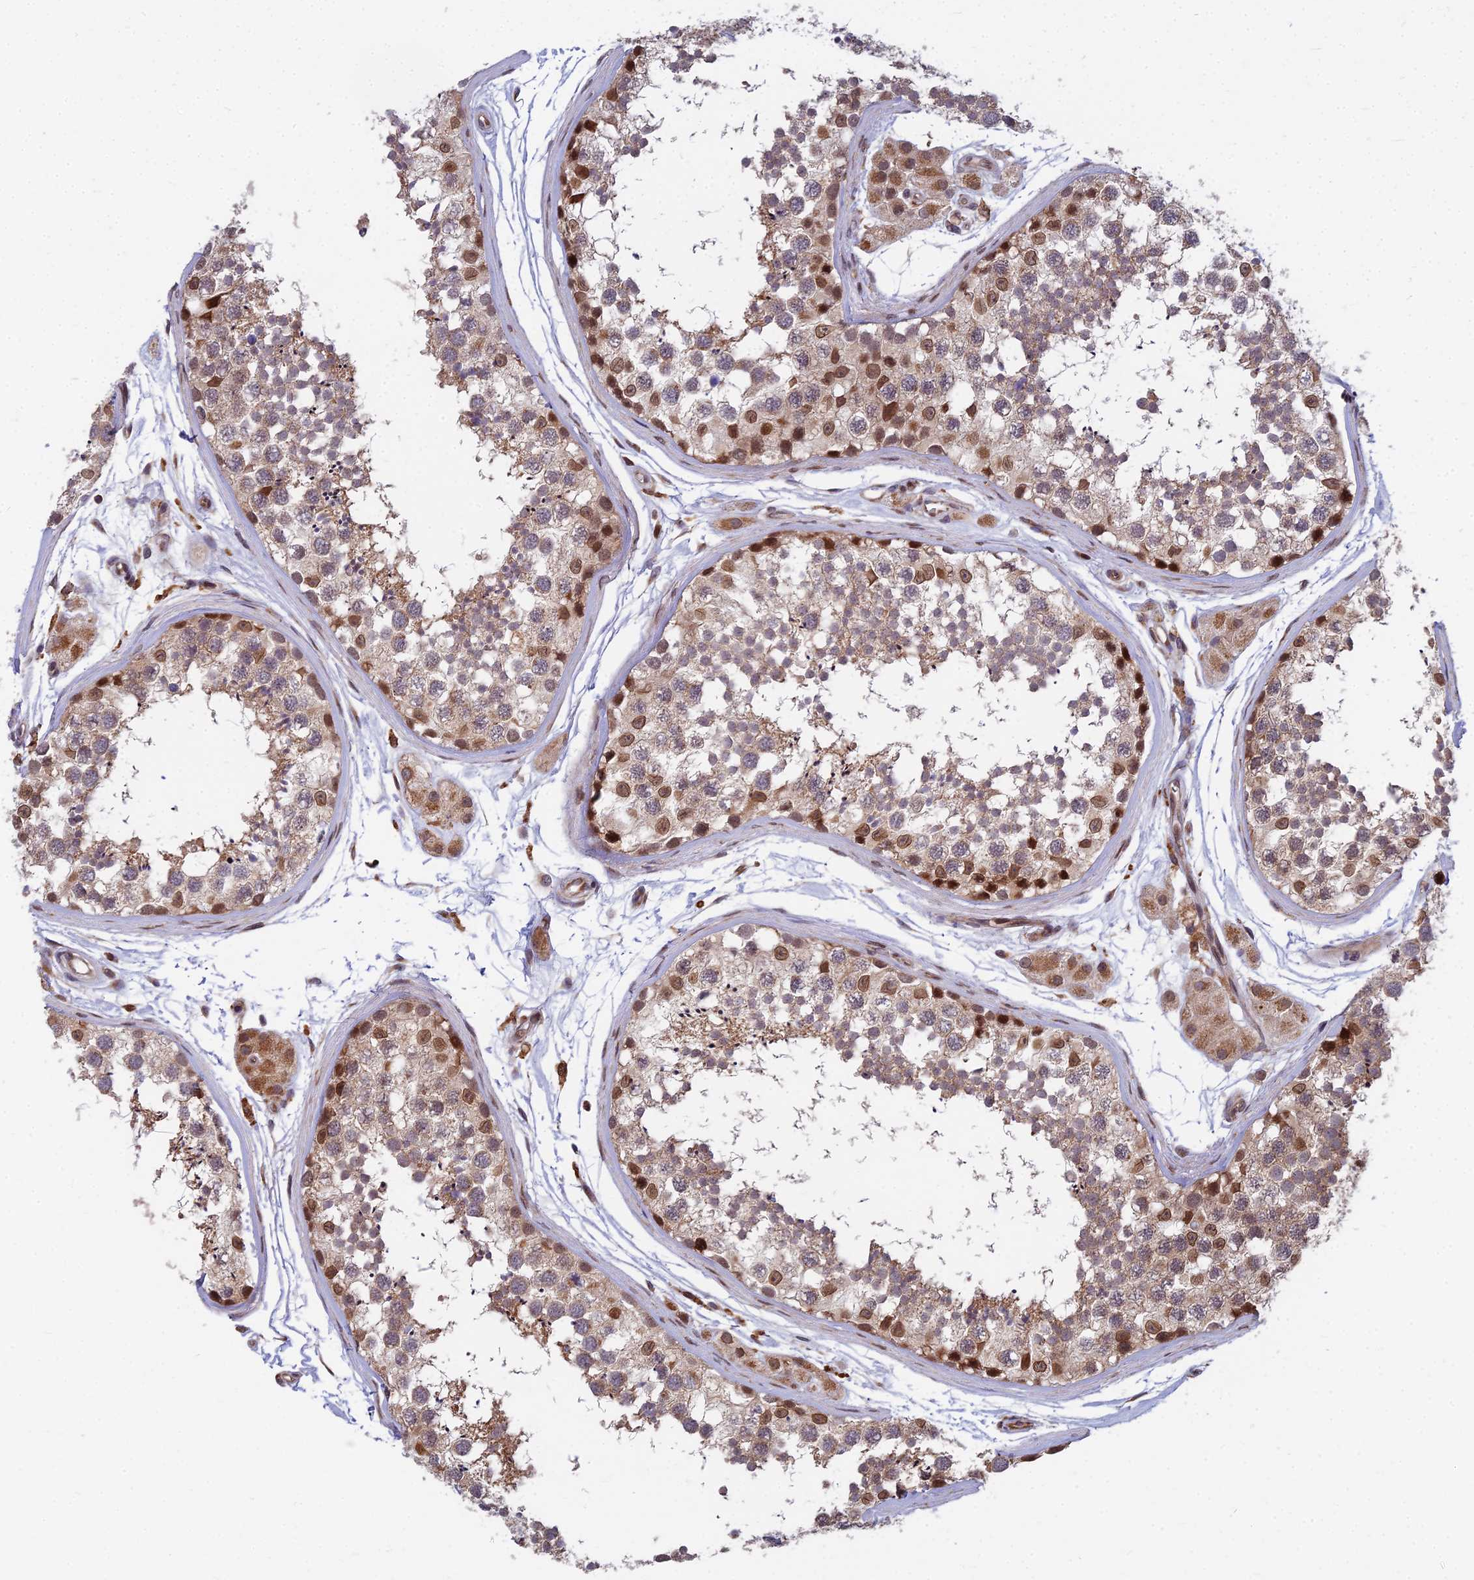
{"staining": {"intensity": "moderate", "quantity": "25%-75%", "location": "cytoplasmic/membranous,nuclear"}, "tissue": "testis", "cell_type": "Cells in seminiferous ducts", "image_type": "normal", "snomed": [{"axis": "morphology", "description": "Normal tissue, NOS"}, {"axis": "topography", "description": "Testis"}], "caption": "This histopathology image shows immunohistochemistry staining of unremarkable human testis, with medium moderate cytoplasmic/membranous,nuclear expression in about 25%-75% of cells in seminiferous ducts.", "gene": "COMMD2", "patient": {"sex": "male", "age": 56}}